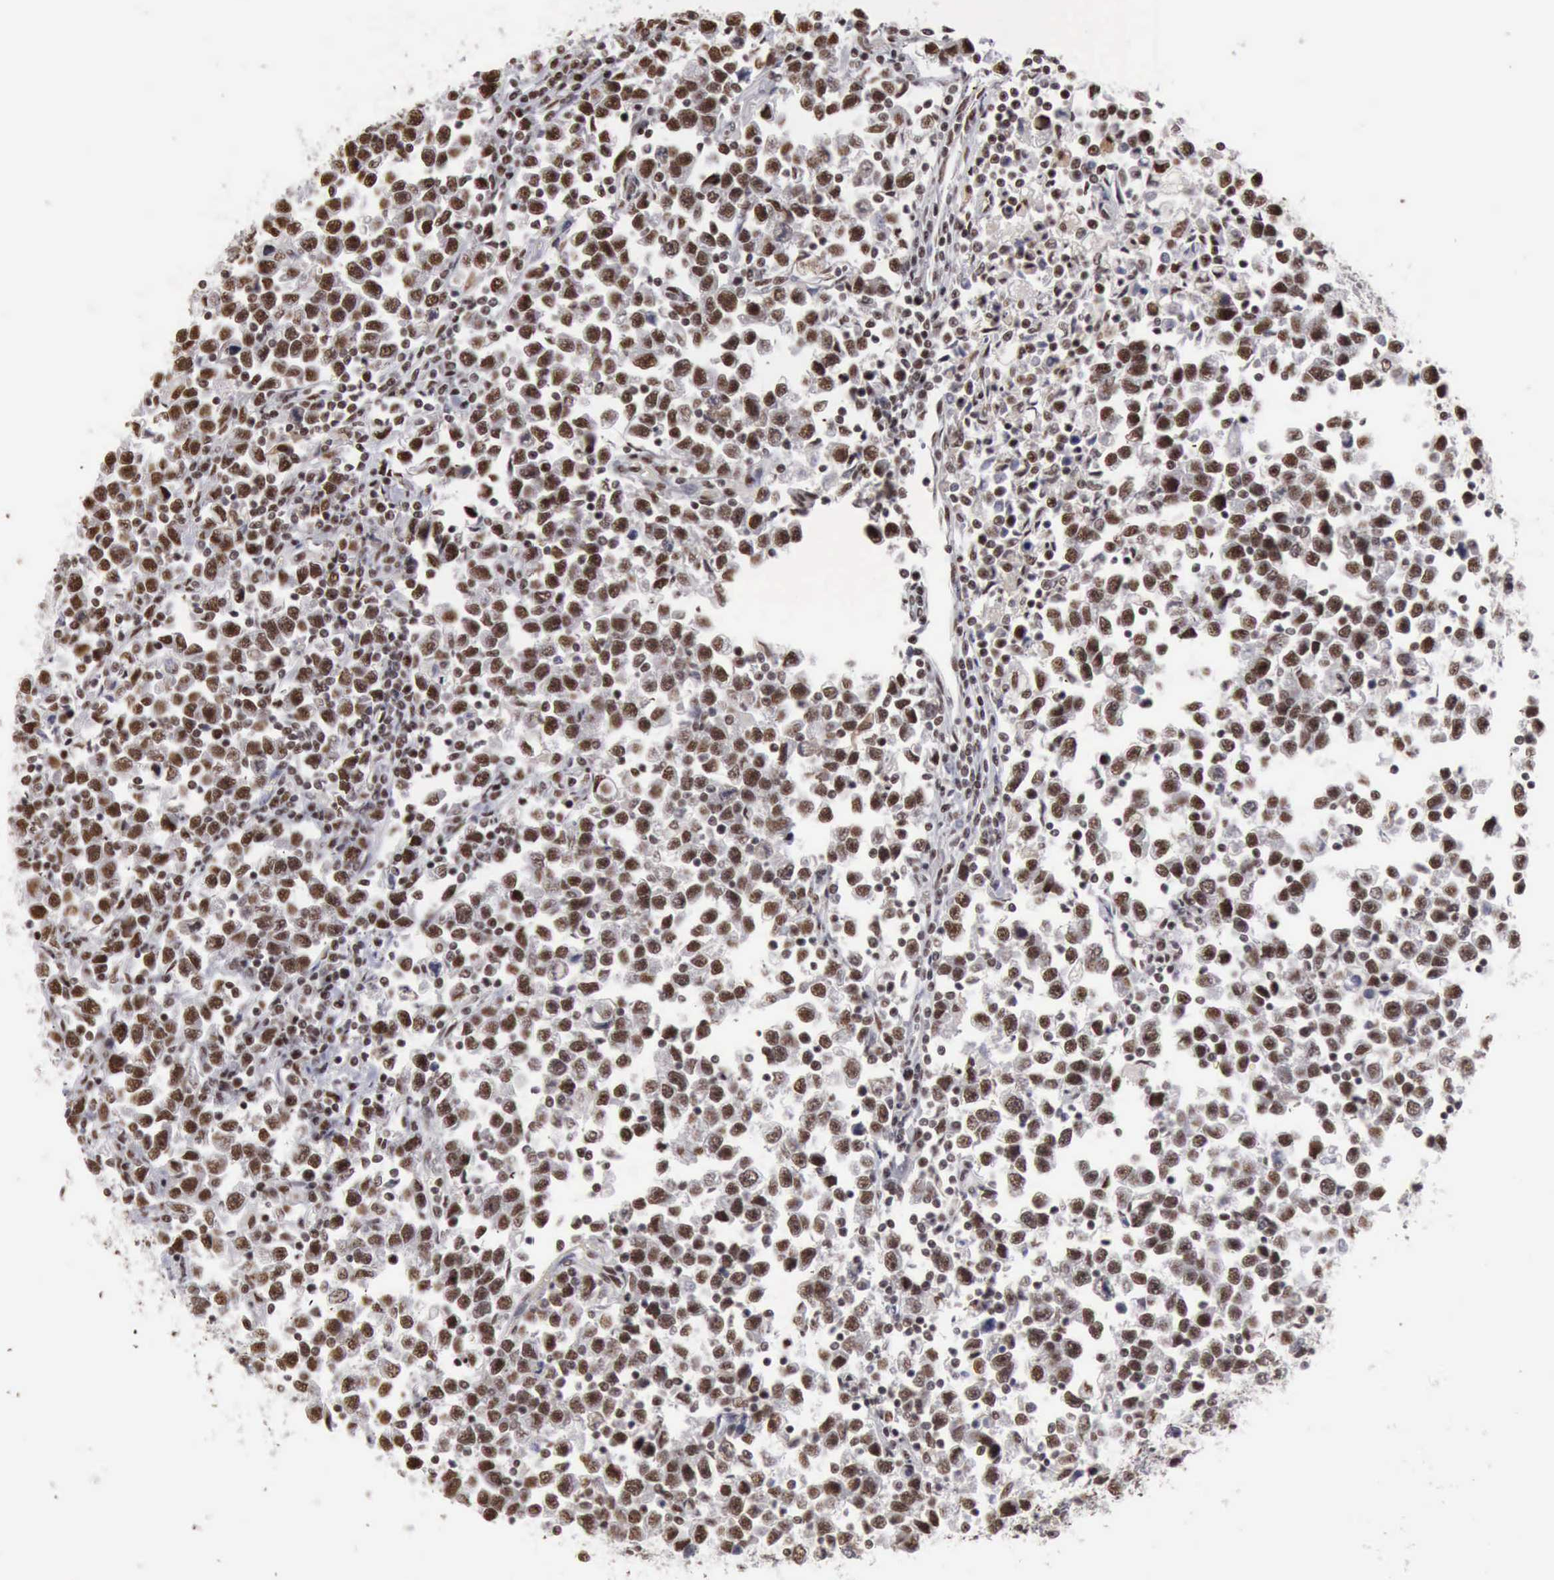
{"staining": {"intensity": "strong", "quantity": ">75%", "location": "nuclear"}, "tissue": "testis cancer", "cell_type": "Tumor cells", "image_type": "cancer", "snomed": [{"axis": "morphology", "description": "Seminoma, NOS"}, {"axis": "topography", "description": "Testis"}], "caption": "Human testis seminoma stained with a brown dye demonstrates strong nuclear positive expression in about >75% of tumor cells.", "gene": "KIAA0586", "patient": {"sex": "male", "age": 43}}